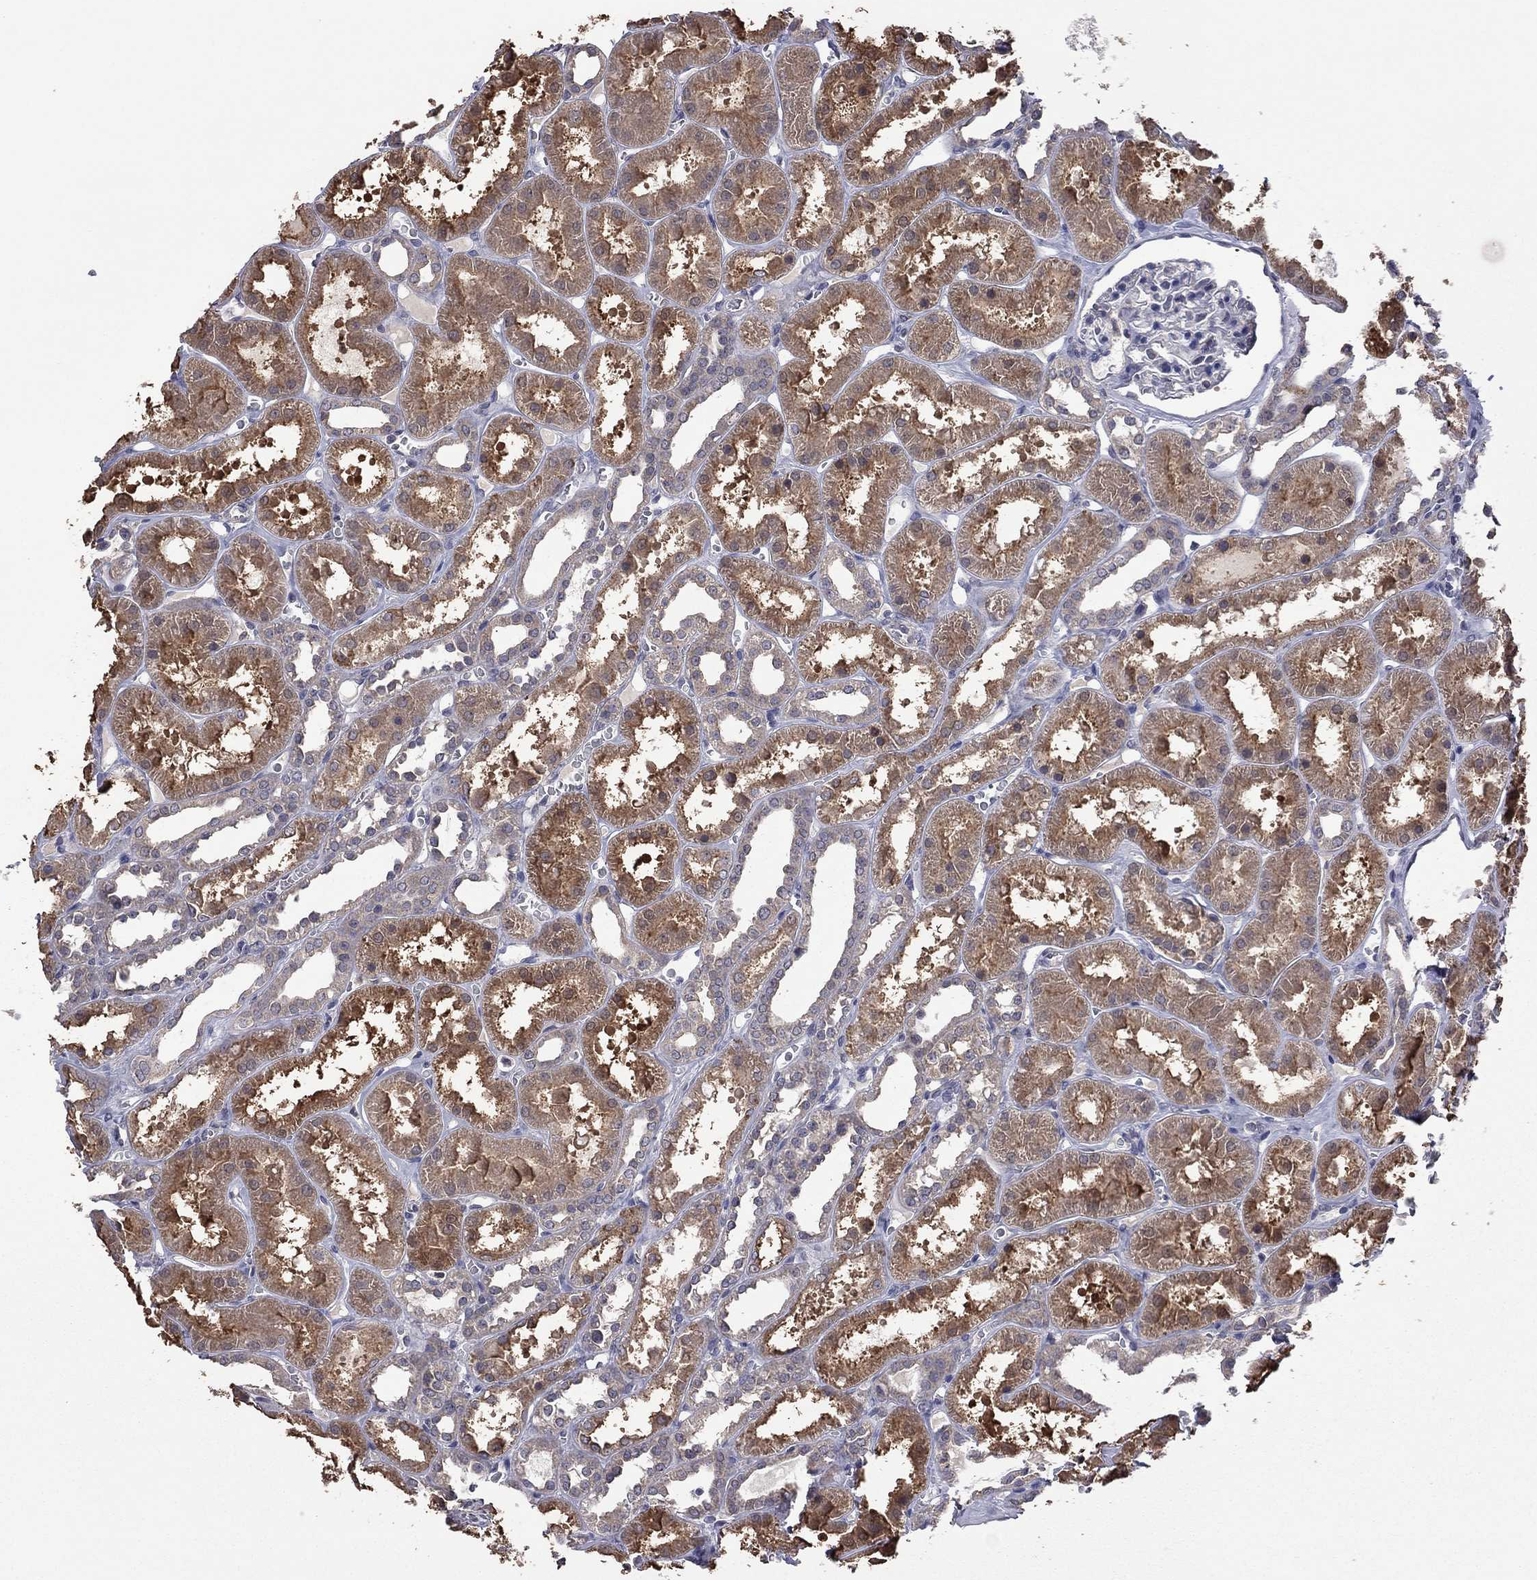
{"staining": {"intensity": "negative", "quantity": "none", "location": "none"}, "tissue": "kidney", "cell_type": "Cells in glomeruli", "image_type": "normal", "snomed": [{"axis": "morphology", "description": "Normal tissue, NOS"}, {"axis": "topography", "description": "Kidney"}], "caption": "Immunohistochemistry (IHC) image of benign human kidney stained for a protein (brown), which demonstrates no positivity in cells in glomeruli.", "gene": "TSNARE1", "patient": {"sex": "female", "age": 41}}